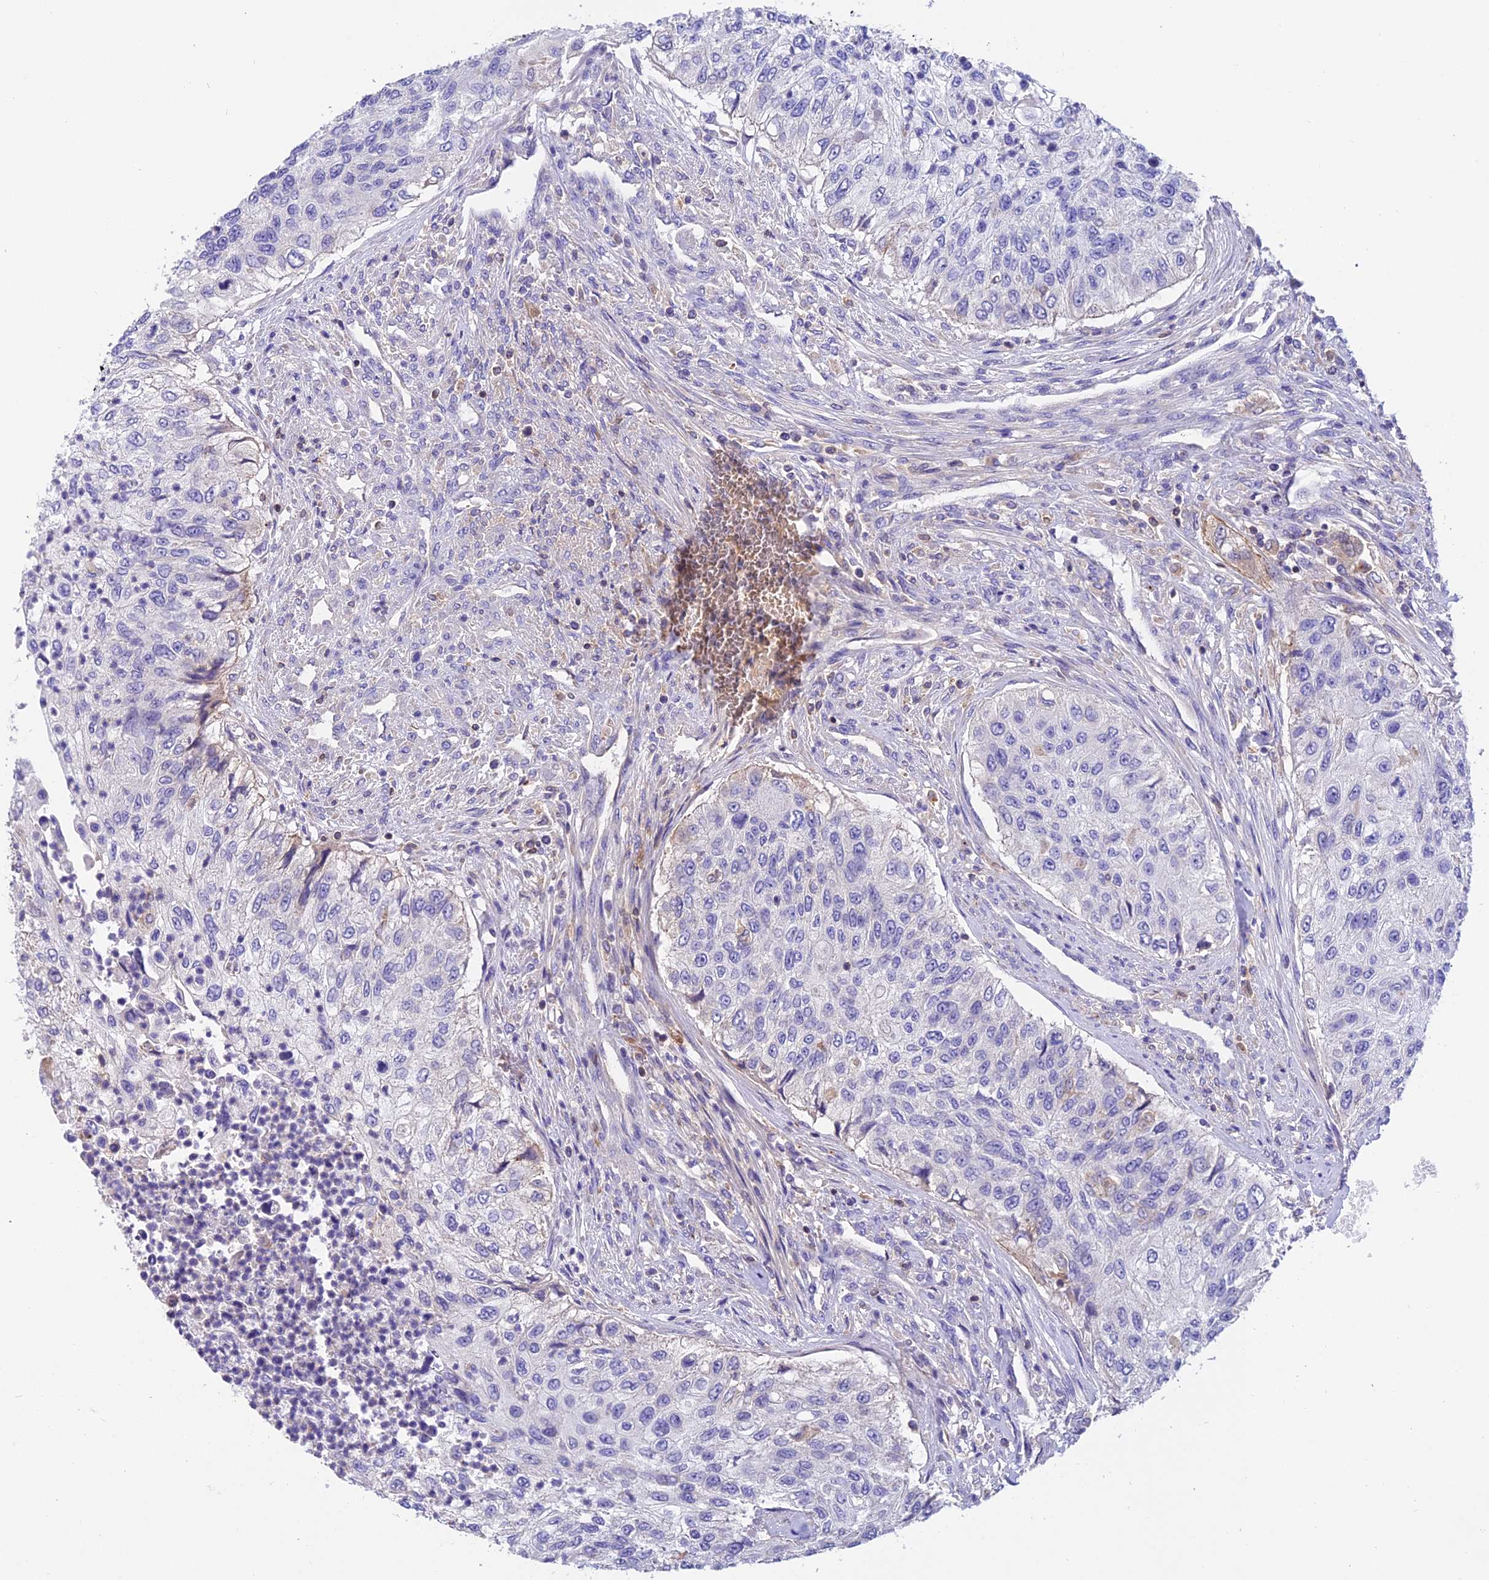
{"staining": {"intensity": "negative", "quantity": "none", "location": "none"}, "tissue": "urothelial cancer", "cell_type": "Tumor cells", "image_type": "cancer", "snomed": [{"axis": "morphology", "description": "Urothelial carcinoma, High grade"}, {"axis": "topography", "description": "Urinary bladder"}], "caption": "Immunohistochemistry of human urothelial carcinoma (high-grade) exhibits no expression in tumor cells.", "gene": "LPXN", "patient": {"sex": "female", "age": 60}}